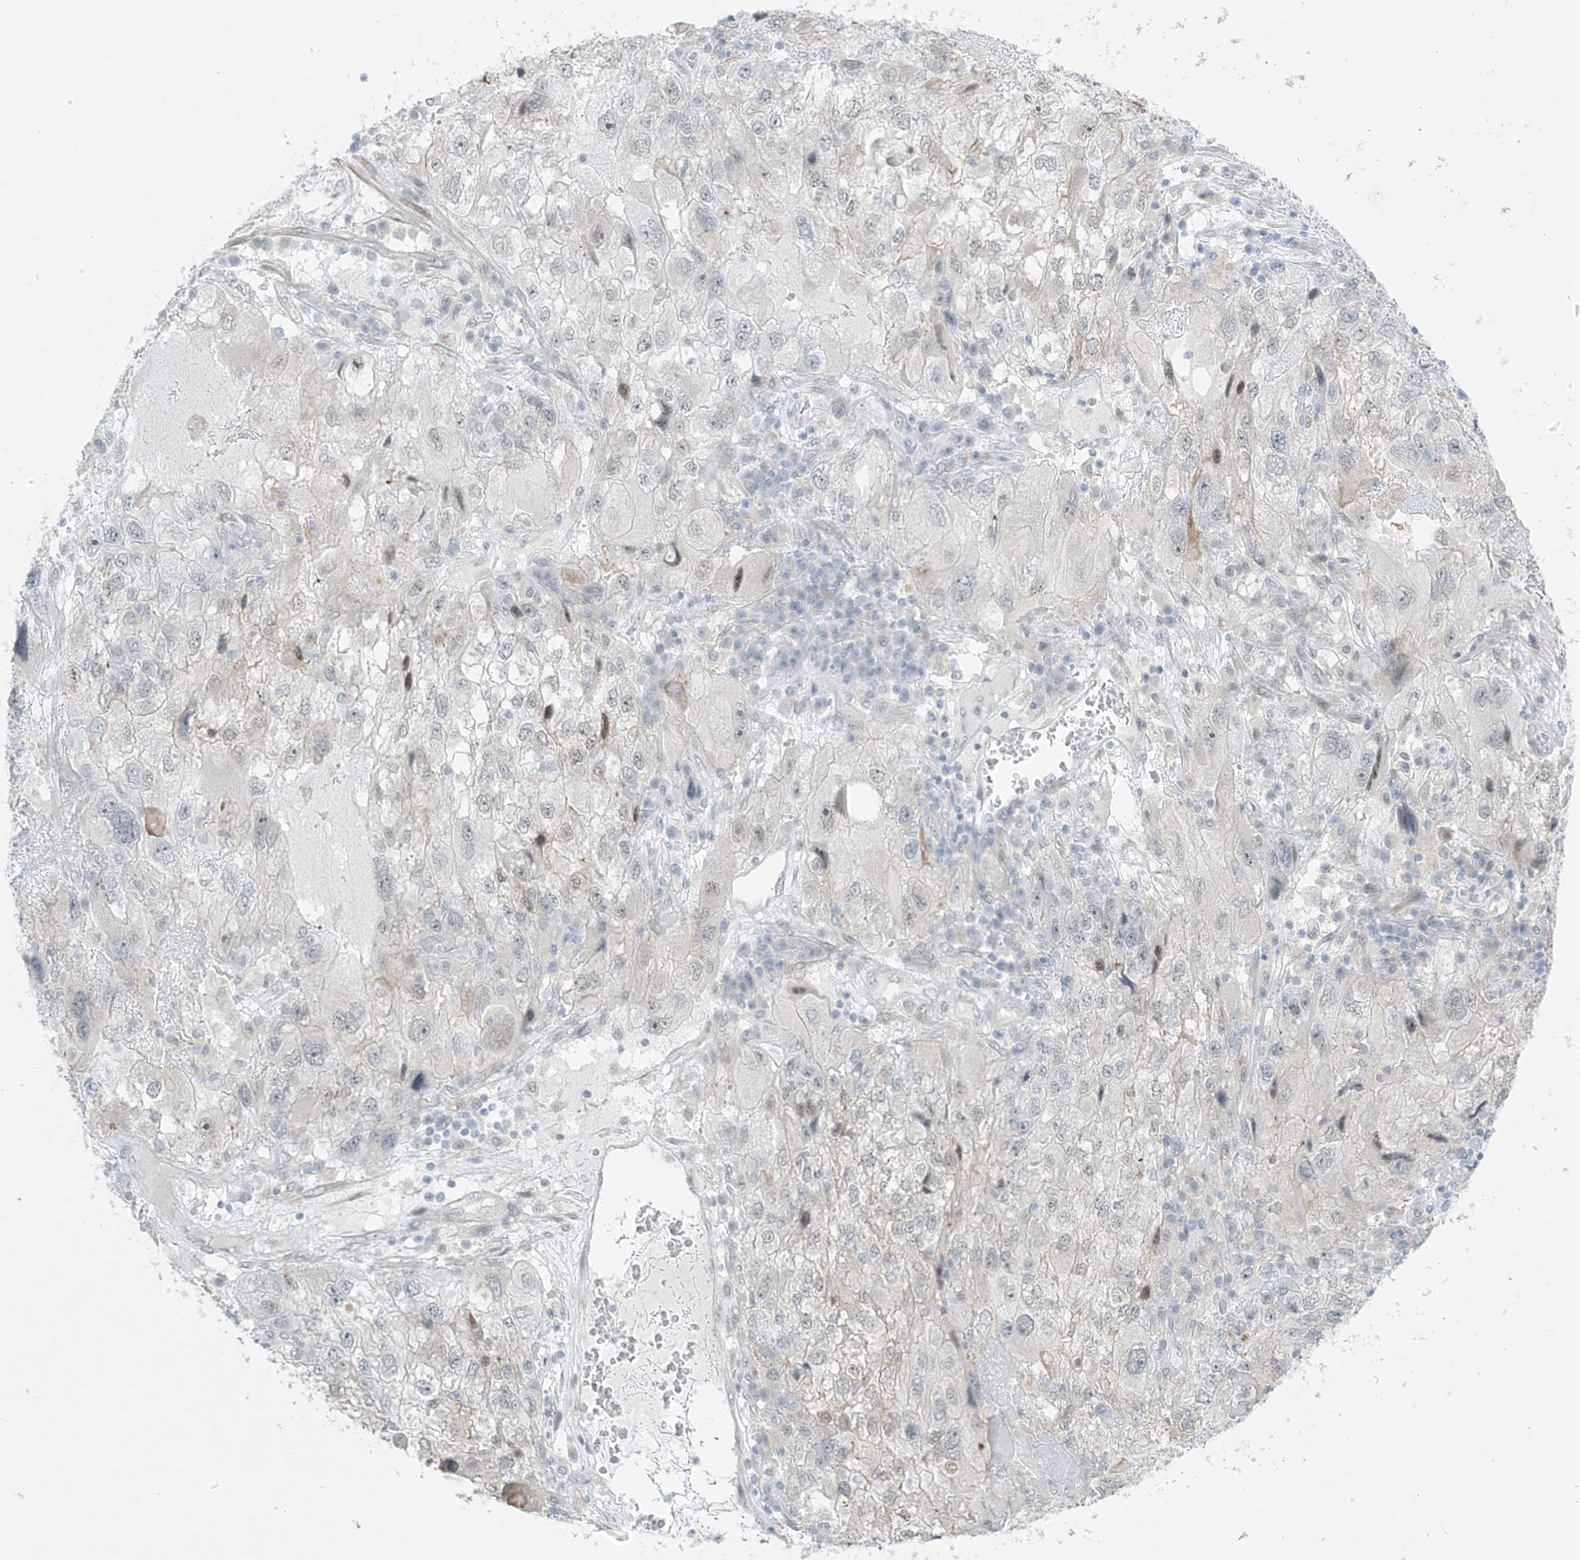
{"staining": {"intensity": "weak", "quantity": "<25%", "location": "cytoplasmic/membranous"}, "tissue": "endometrial cancer", "cell_type": "Tumor cells", "image_type": "cancer", "snomed": [{"axis": "morphology", "description": "Adenocarcinoma, NOS"}, {"axis": "topography", "description": "Endometrium"}], "caption": "A high-resolution photomicrograph shows IHC staining of adenocarcinoma (endometrial), which reveals no significant expression in tumor cells.", "gene": "ASPRV1", "patient": {"sex": "female", "age": 49}}